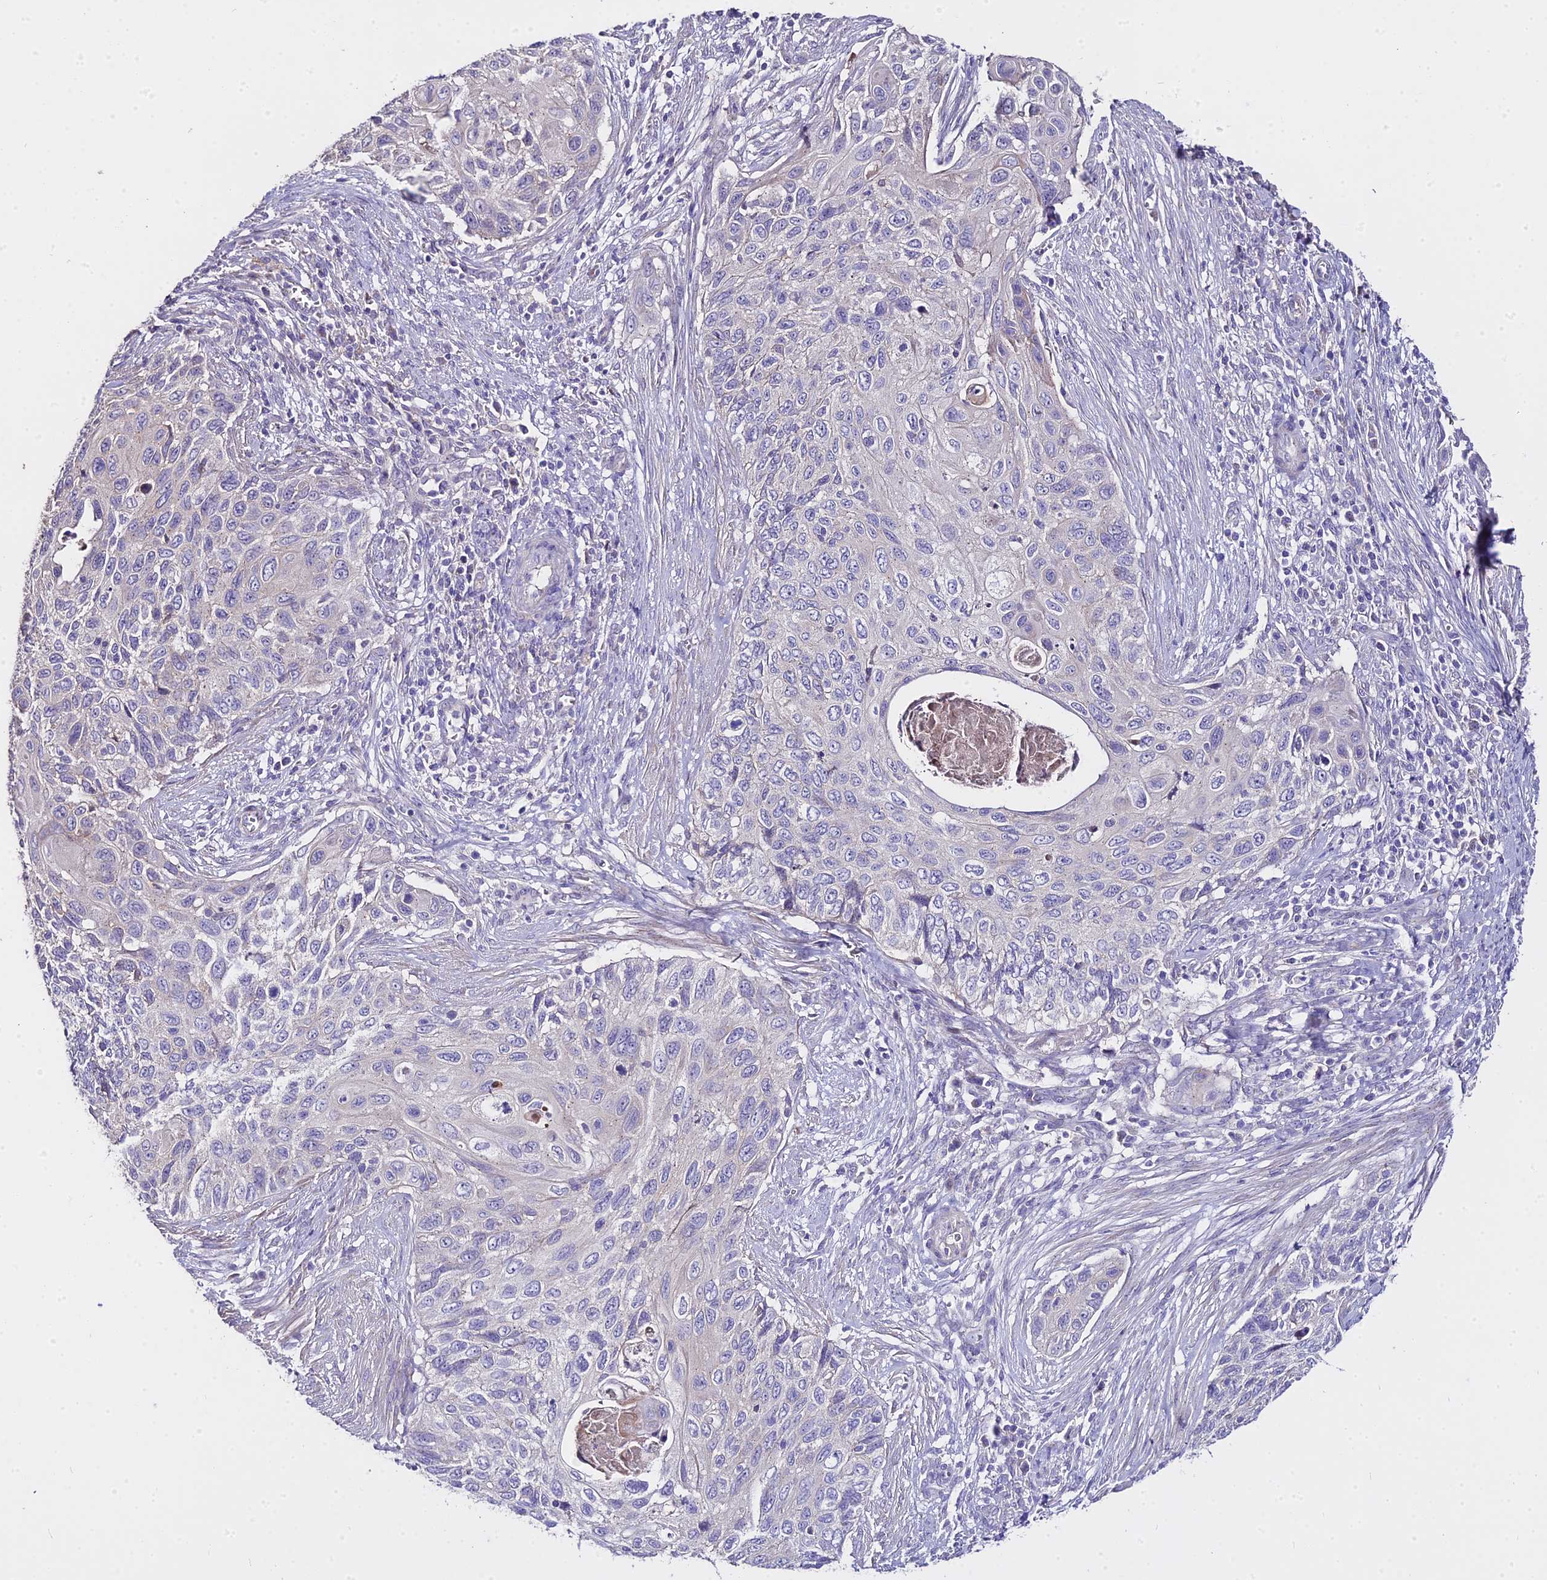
{"staining": {"intensity": "negative", "quantity": "none", "location": "none"}, "tissue": "cervical cancer", "cell_type": "Tumor cells", "image_type": "cancer", "snomed": [{"axis": "morphology", "description": "Squamous cell carcinoma, NOS"}, {"axis": "topography", "description": "Cervix"}], "caption": "Tumor cells show no significant protein expression in cervical cancer.", "gene": "GLYAT", "patient": {"sex": "female", "age": 70}}